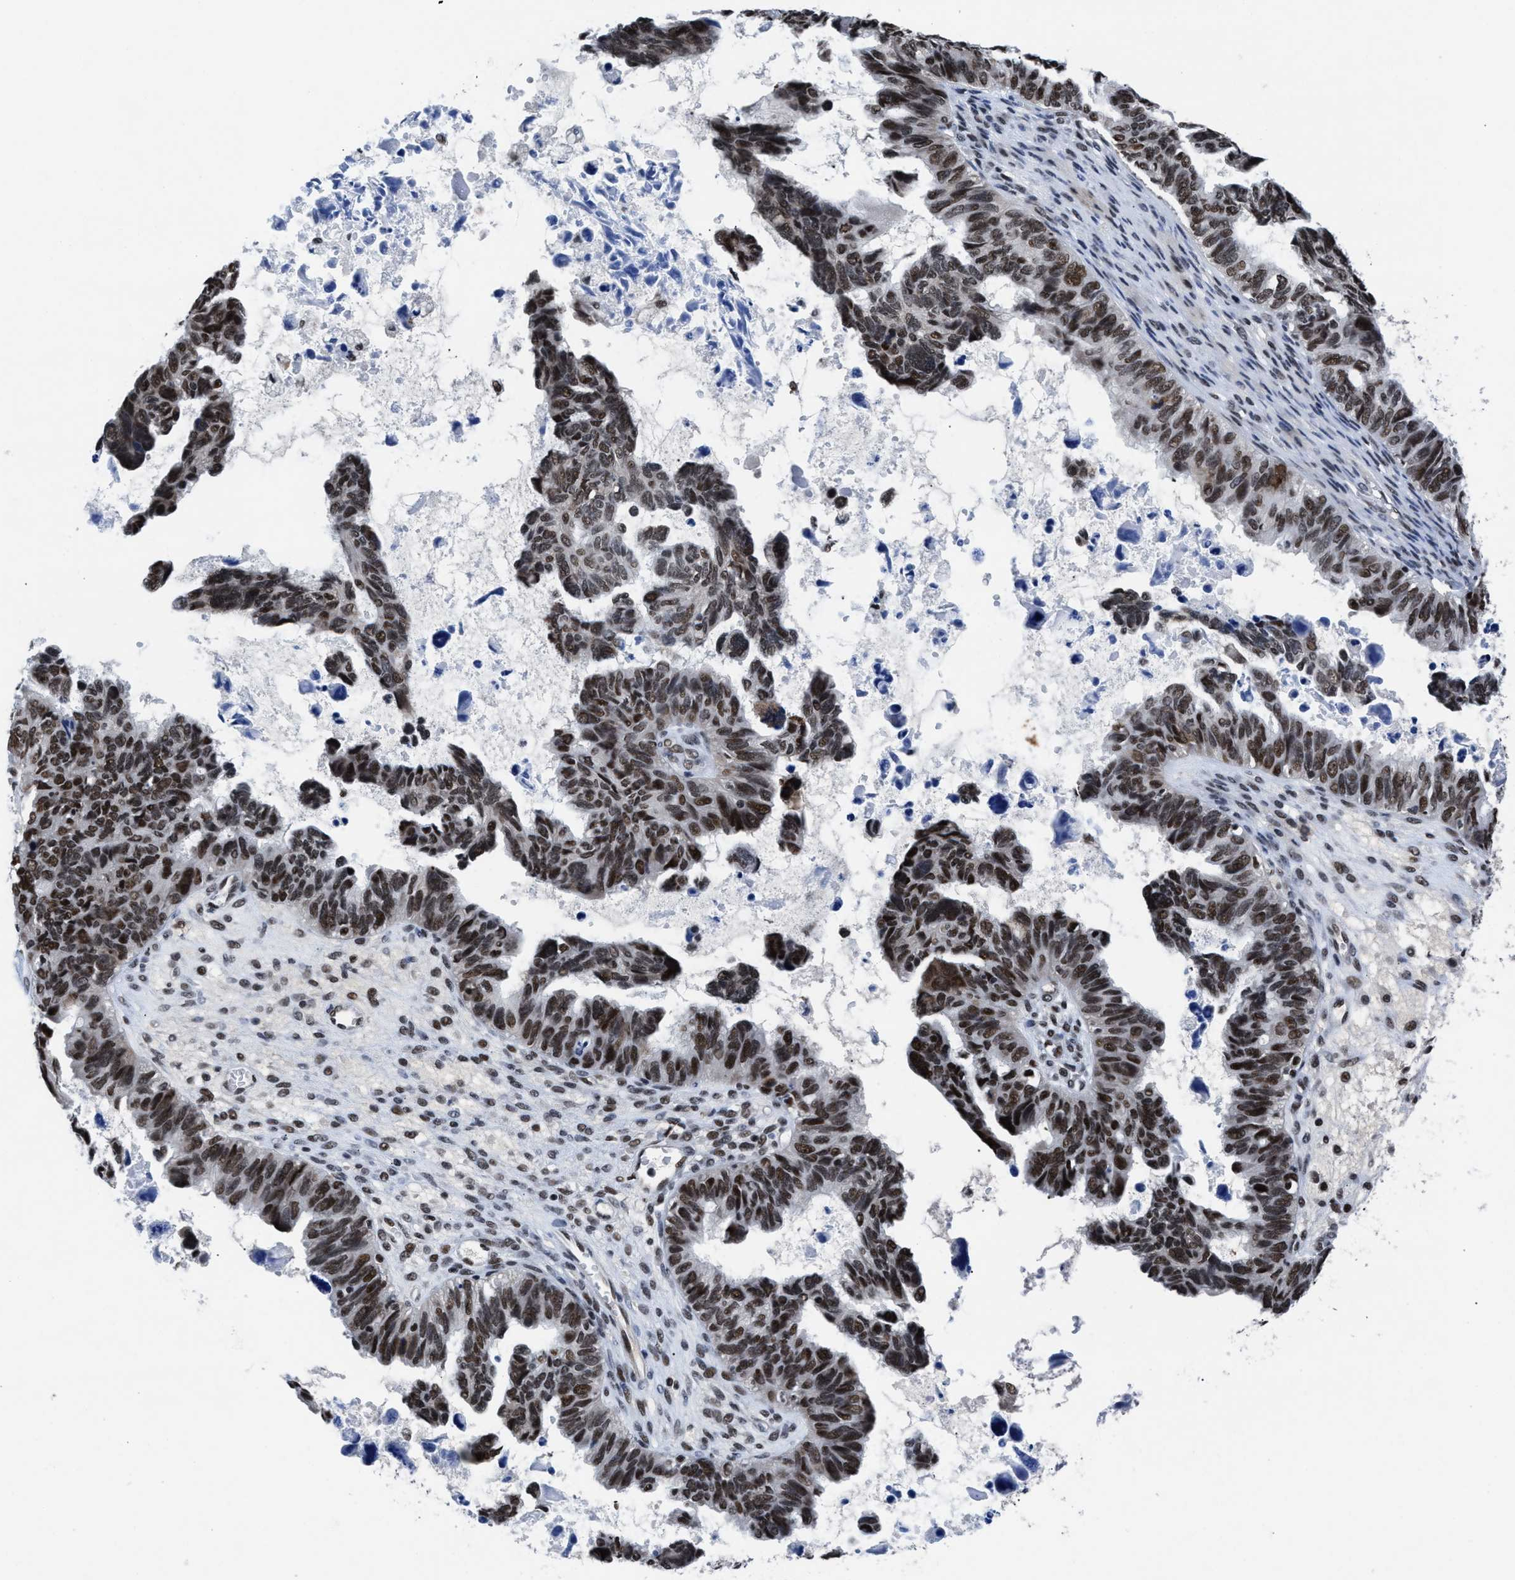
{"staining": {"intensity": "strong", "quantity": ">75%", "location": "nuclear"}, "tissue": "ovarian cancer", "cell_type": "Tumor cells", "image_type": "cancer", "snomed": [{"axis": "morphology", "description": "Cystadenocarcinoma, serous, NOS"}, {"axis": "topography", "description": "Ovary"}], "caption": "Immunohistochemical staining of ovarian cancer (serous cystadenocarcinoma) exhibits high levels of strong nuclear staining in about >75% of tumor cells.", "gene": "WDR81", "patient": {"sex": "female", "age": 79}}